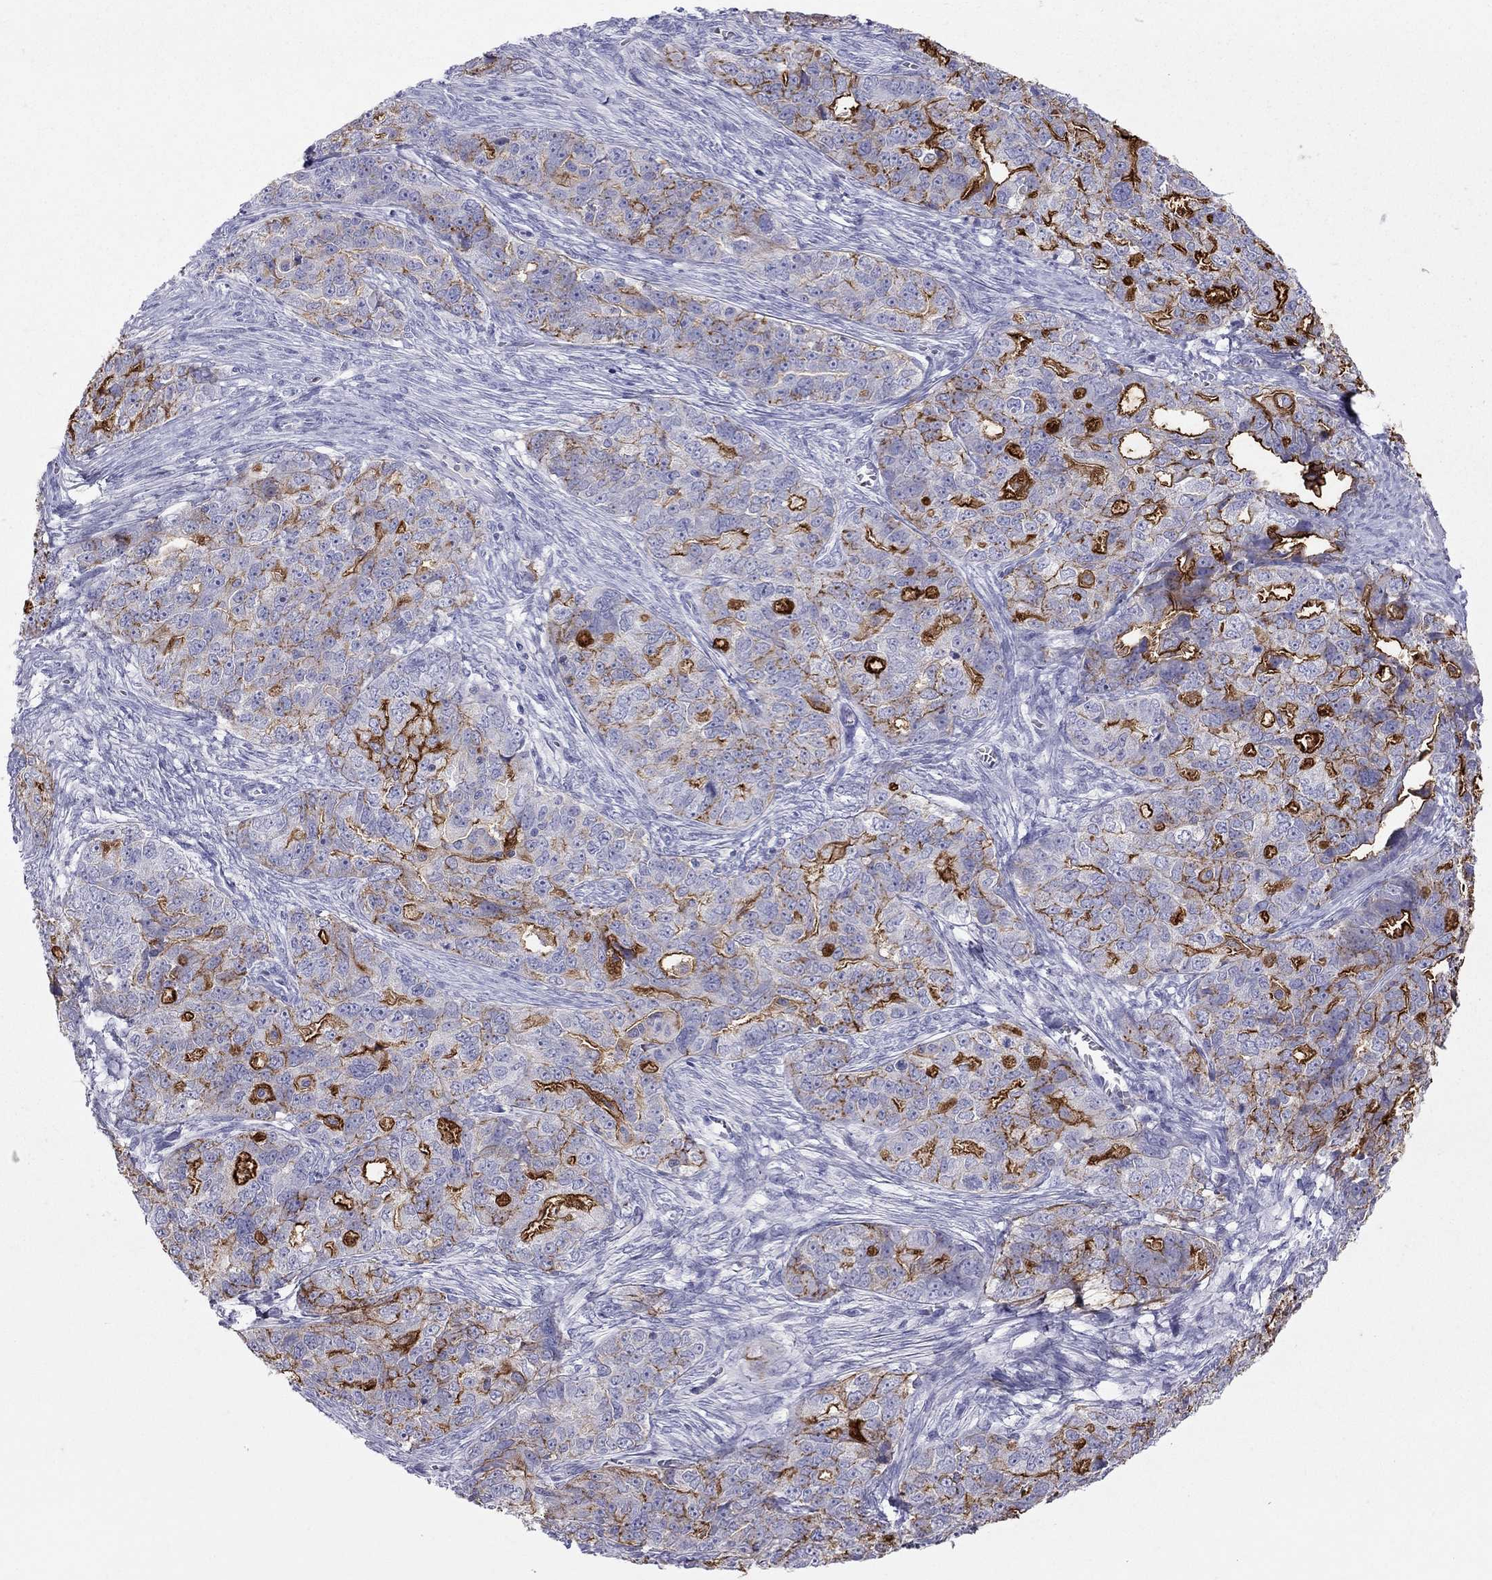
{"staining": {"intensity": "strong", "quantity": "25%-75%", "location": "cytoplasmic/membranous"}, "tissue": "ovarian cancer", "cell_type": "Tumor cells", "image_type": "cancer", "snomed": [{"axis": "morphology", "description": "Cystadenocarcinoma, serous, NOS"}, {"axis": "topography", "description": "Ovary"}], "caption": "DAB immunohistochemical staining of human ovarian cancer (serous cystadenocarcinoma) demonstrates strong cytoplasmic/membranous protein staining in about 25%-75% of tumor cells. The staining was performed using DAB to visualize the protein expression in brown, while the nuclei were stained in blue with hematoxylin (Magnification: 20x).", "gene": "MUC16", "patient": {"sex": "female", "age": 51}}